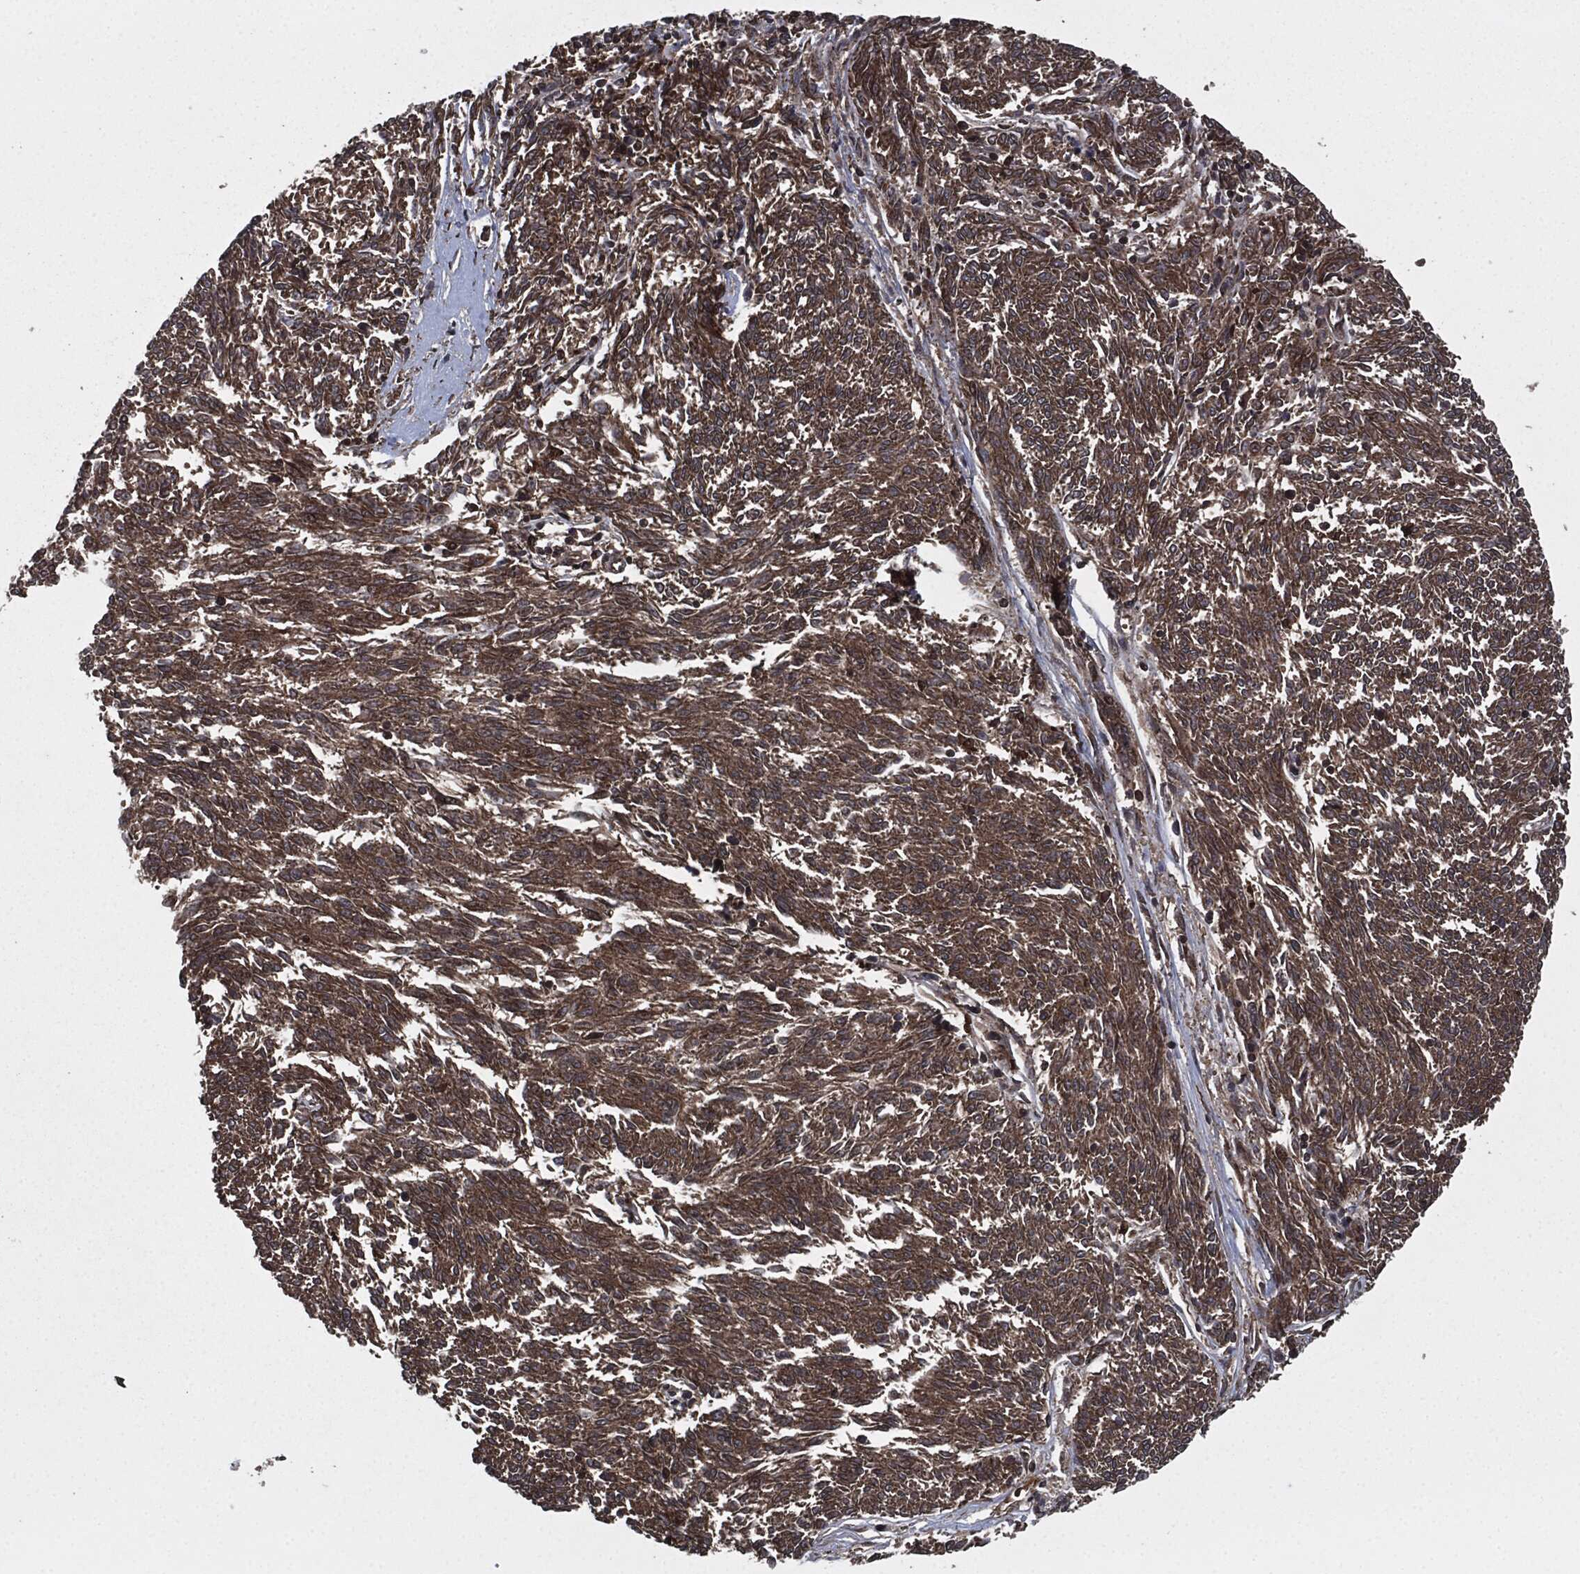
{"staining": {"intensity": "moderate", "quantity": ">75%", "location": "cytoplasmic/membranous"}, "tissue": "melanoma", "cell_type": "Tumor cells", "image_type": "cancer", "snomed": [{"axis": "morphology", "description": "Malignant melanoma, NOS"}, {"axis": "topography", "description": "Skin"}], "caption": "Protein expression by IHC exhibits moderate cytoplasmic/membranous positivity in approximately >75% of tumor cells in melanoma.", "gene": "RAP1GDS1", "patient": {"sex": "female", "age": 72}}